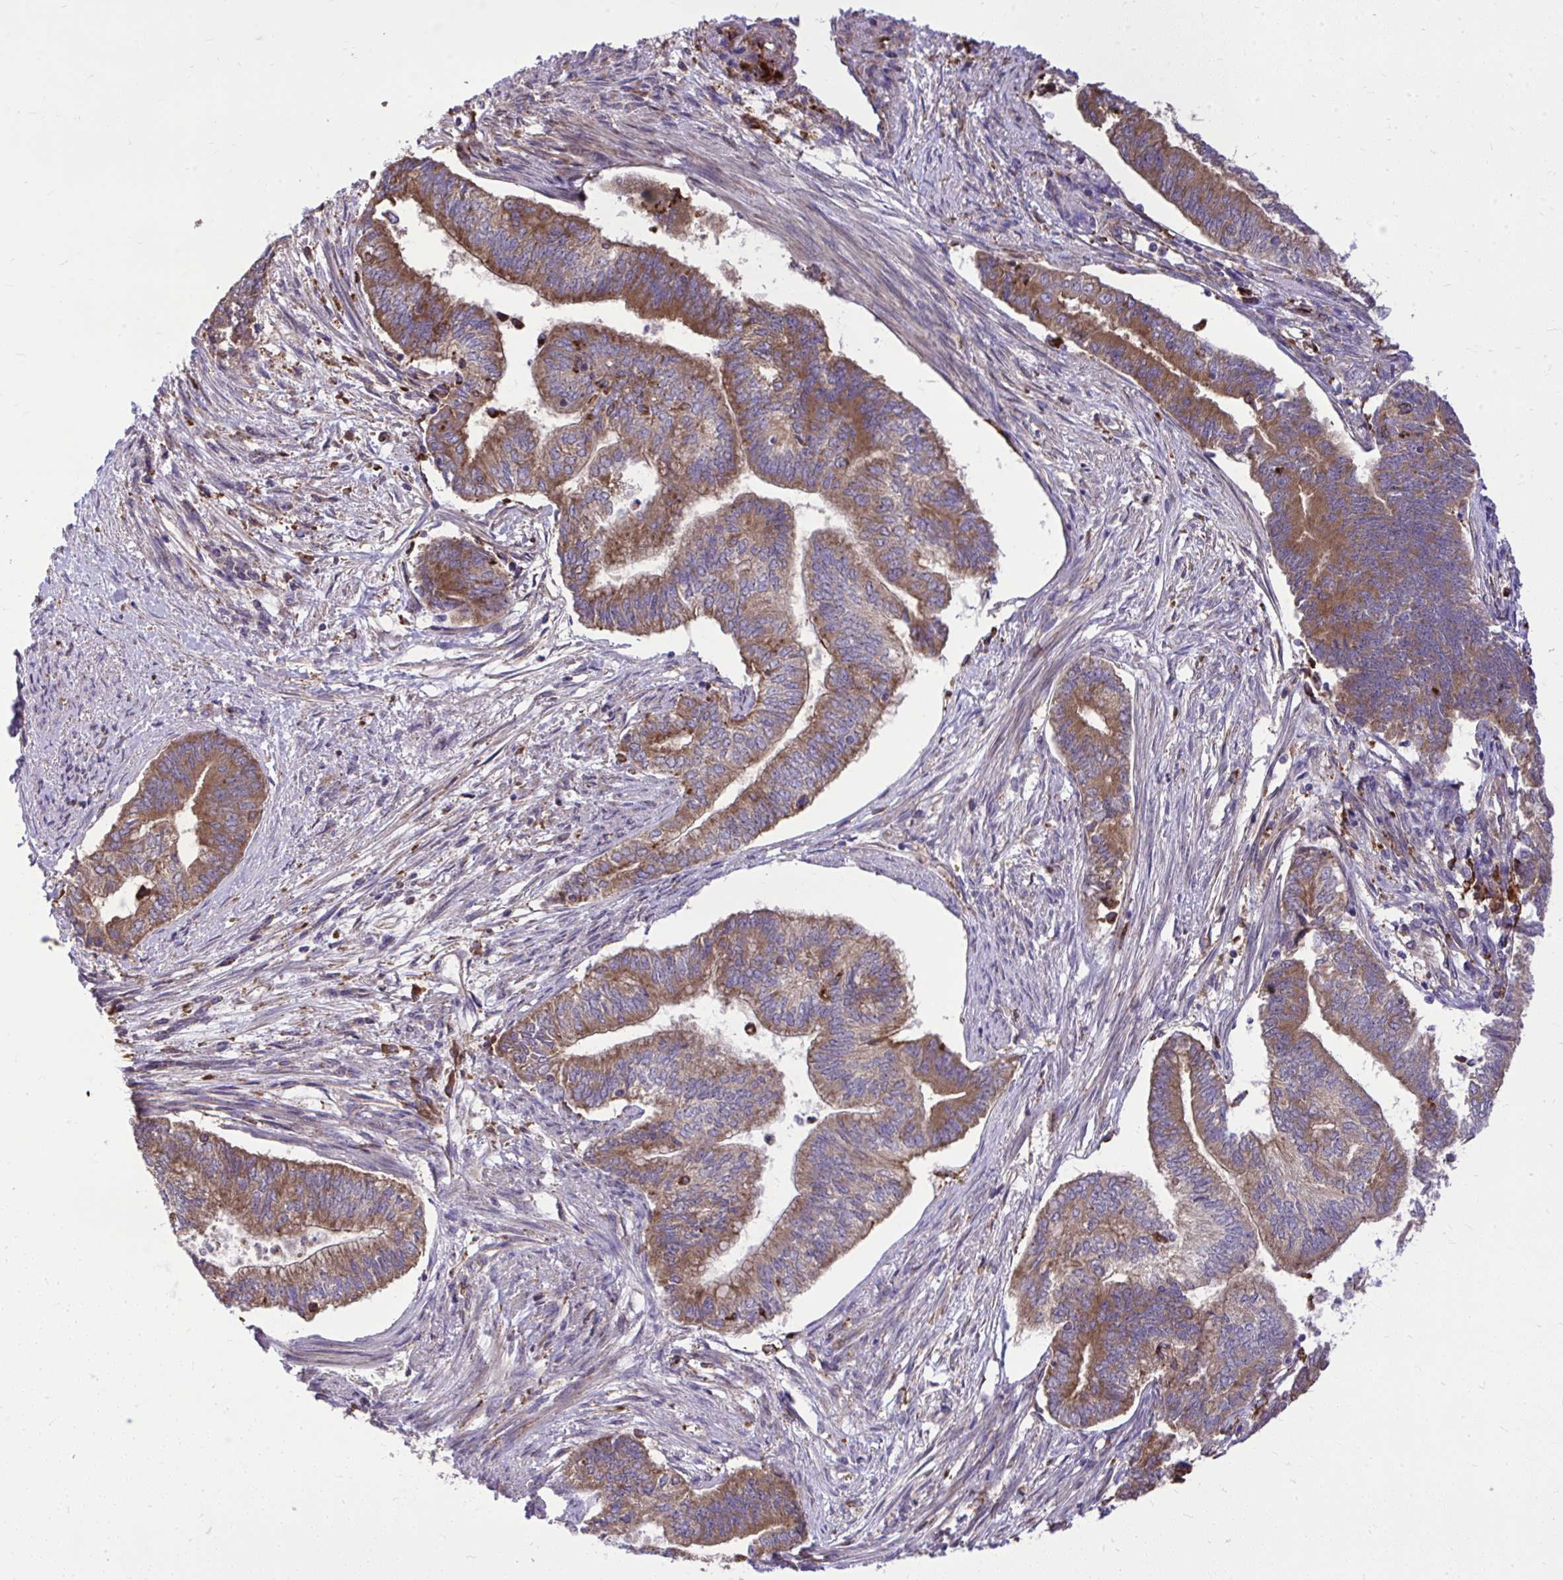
{"staining": {"intensity": "moderate", "quantity": ">75%", "location": "cytoplasmic/membranous"}, "tissue": "endometrial cancer", "cell_type": "Tumor cells", "image_type": "cancer", "snomed": [{"axis": "morphology", "description": "Adenocarcinoma, NOS"}, {"axis": "topography", "description": "Endometrium"}], "caption": "Immunohistochemistry of adenocarcinoma (endometrial) displays medium levels of moderate cytoplasmic/membranous staining in about >75% of tumor cells. (DAB (3,3'-diaminobenzidine) IHC, brown staining for protein, blue staining for nuclei).", "gene": "PAIP2", "patient": {"sex": "female", "age": 65}}